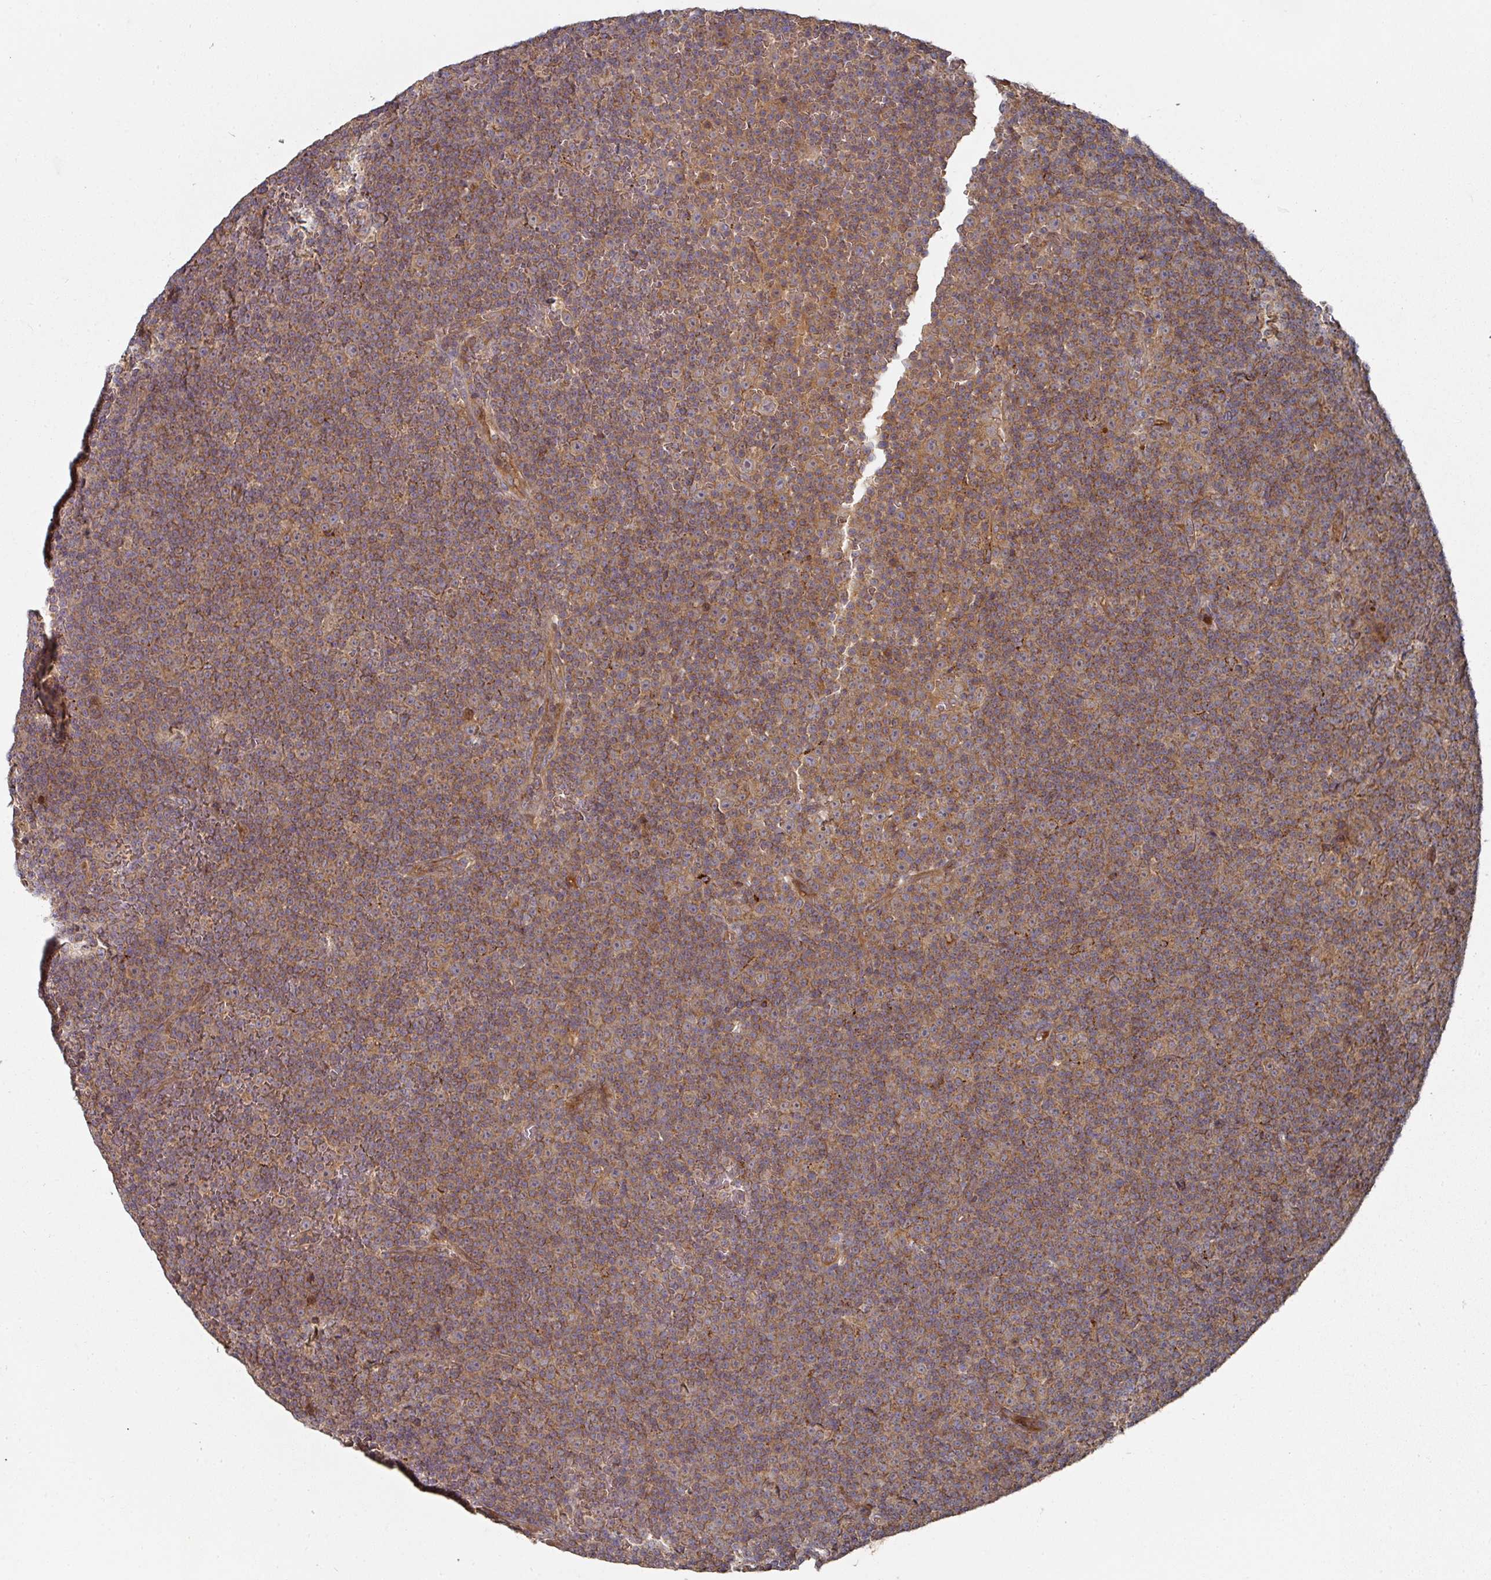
{"staining": {"intensity": "moderate", "quantity": ">75%", "location": "cytoplasmic/membranous"}, "tissue": "lymphoma", "cell_type": "Tumor cells", "image_type": "cancer", "snomed": [{"axis": "morphology", "description": "Malignant lymphoma, non-Hodgkin's type, Low grade"}, {"axis": "topography", "description": "Lymph node"}], "caption": "Protein positivity by IHC reveals moderate cytoplasmic/membranous expression in approximately >75% of tumor cells in malignant lymphoma, non-Hodgkin's type (low-grade).", "gene": "DNAJC7", "patient": {"sex": "female", "age": 67}}